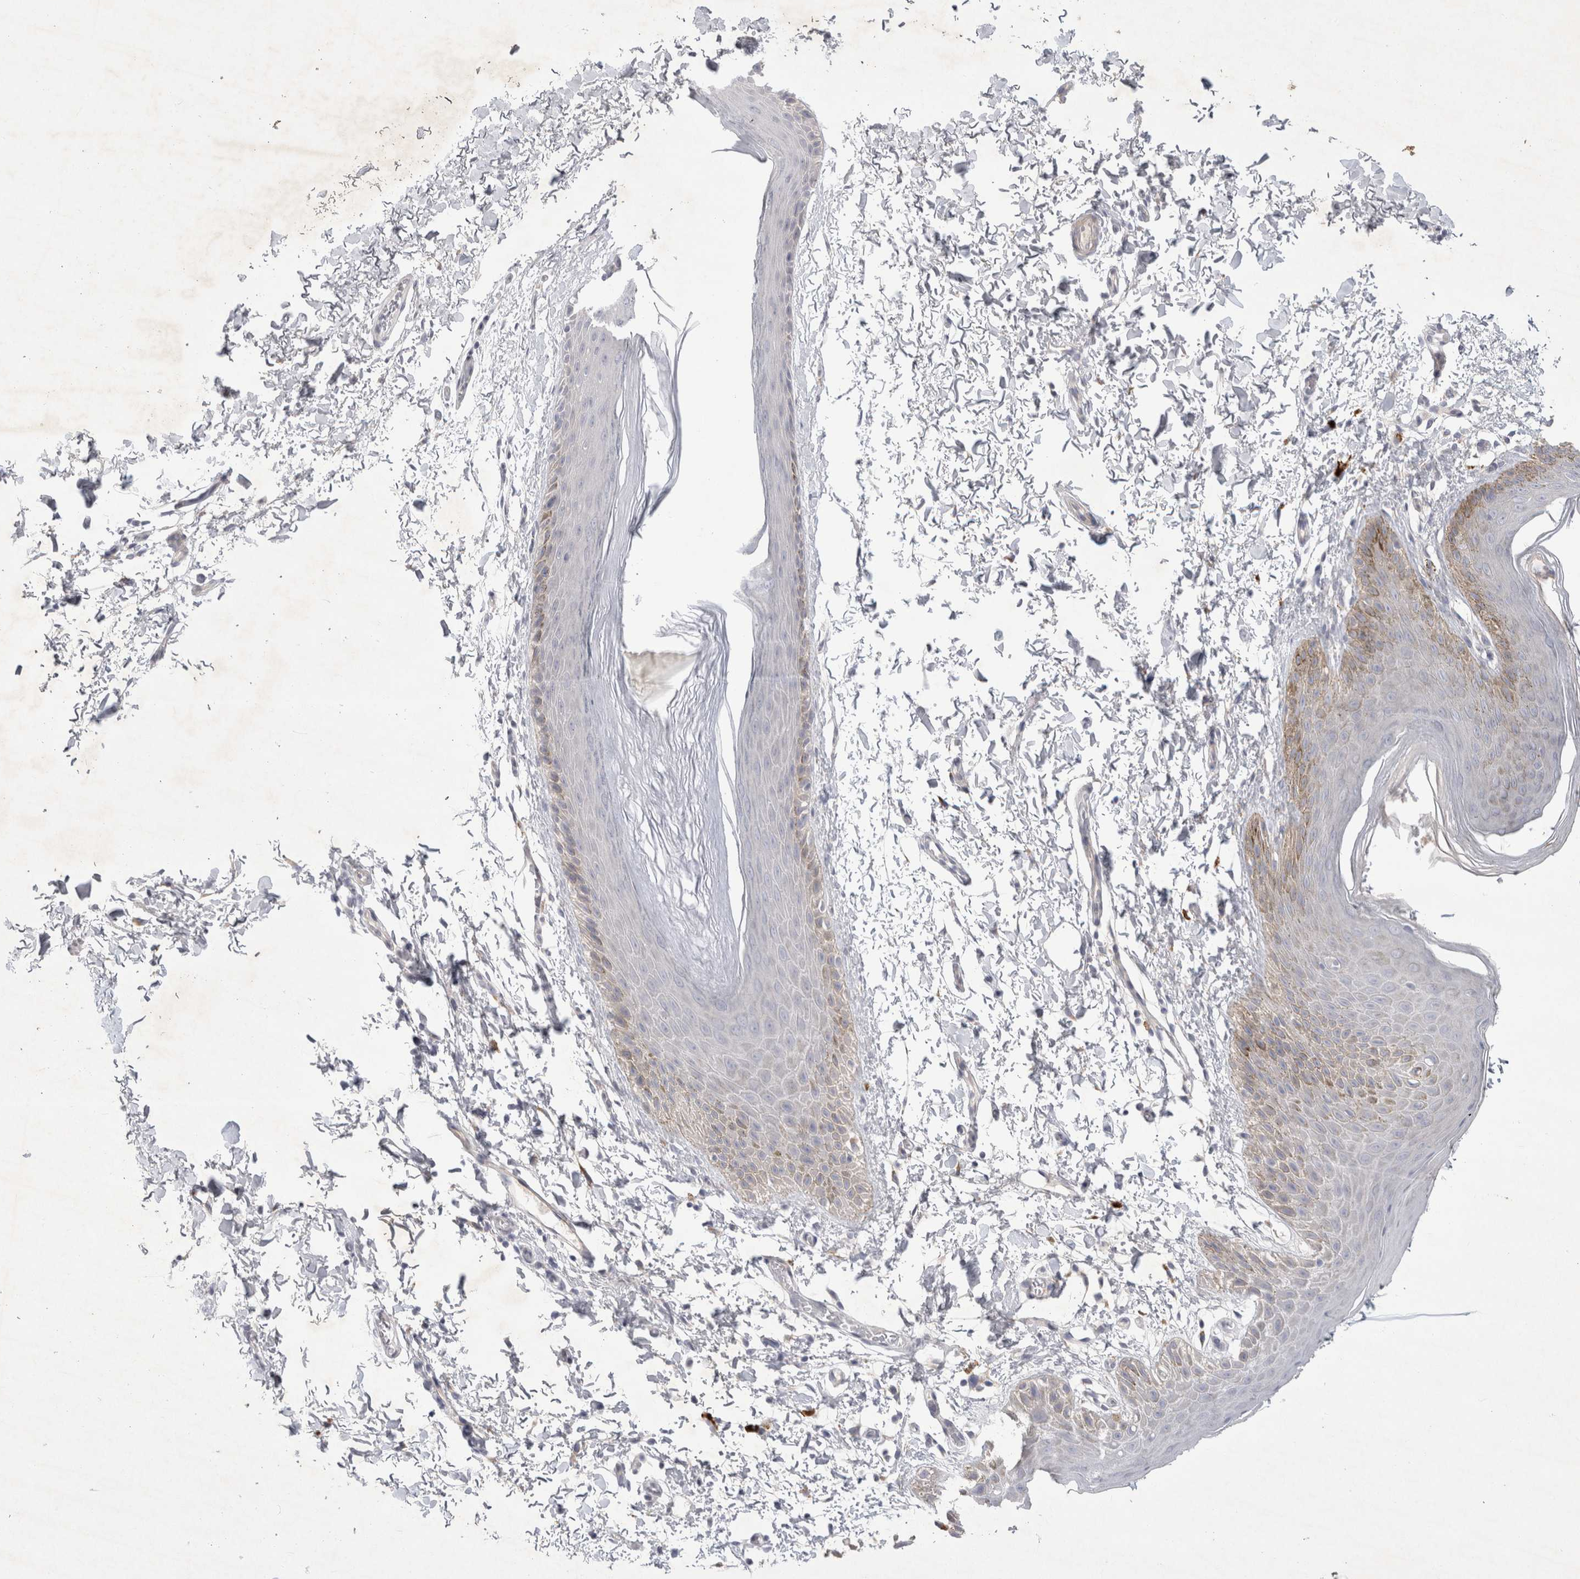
{"staining": {"intensity": "moderate", "quantity": "<25%", "location": "cytoplasmic/membranous"}, "tissue": "skin", "cell_type": "Epidermal cells", "image_type": "normal", "snomed": [{"axis": "morphology", "description": "Normal tissue, NOS"}, {"axis": "topography", "description": "Anal"}, {"axis": "topography", "description": "Peripheral nerve tissue"}], "caption": "The photomicrograph demonstrates a brown stain indicating the presence of a protein in the cytoplasmic/membranous of epidermal cells in skin. (DAB IHC with brightfield microscopy, high magnification).", "gene": "BZW2", "patient": {"sex": "male", "age": 44}}